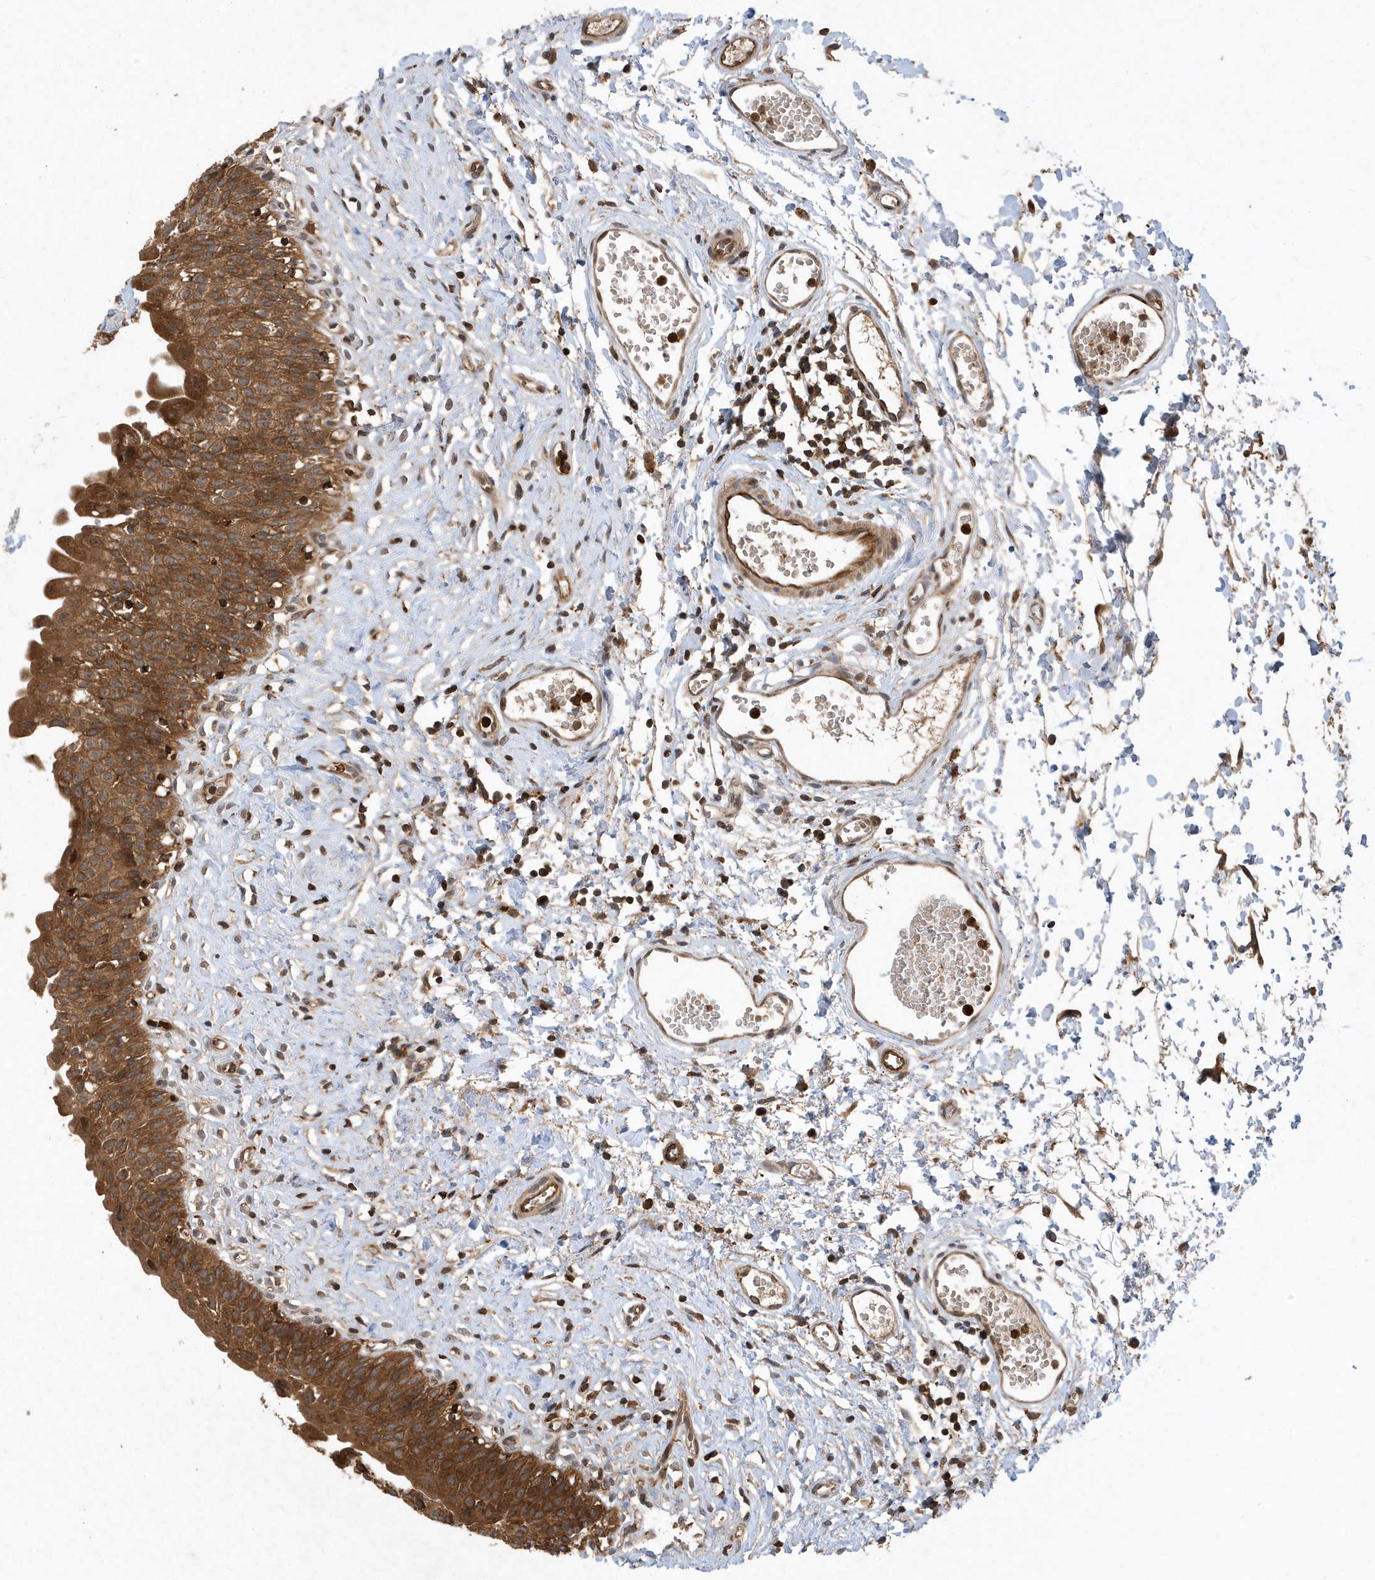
{"staining": {"intensity": "strong", "quantity": ">75%", "location": "cytoplasmic/membranous"}, "tissue": "urinary bladder", "cell_type": "Urothelial cells", "image_type": "normal", "snomed": [{"axis": "morphology", "description": "Normal tissue, NOS"}, {"axis": "topography", "description": "Urinary bladder"}], "caption": "IHC photomicrograph of unremarkable urinary bladder: urinary bladder stained using IHC shows high levels of strong protein expression localized specifically in the cytoplasmic/membranous of urothelial cells, appearing as a cytoplasmic/membranous brown color.", "gene": "LAPTM4A", "patient": {"sex": "male", "age": 51}}